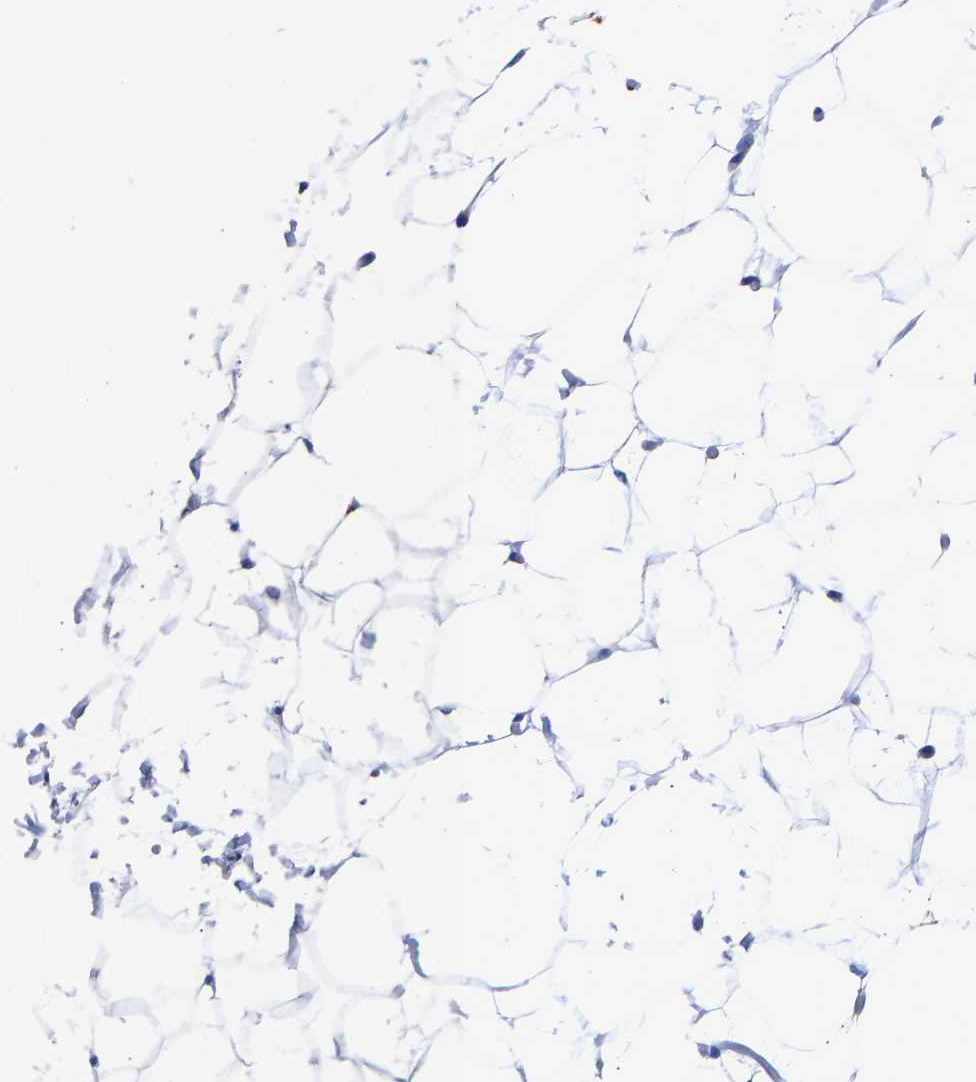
{"staining": {"intensity": "negative", "quantity": "none", "location": "none"}, "tissue": "adipose tissue", "cell_type": "Adipocytes", "image_type": "normal", "snomed": [{"axis": "morphology", "description": "Normal tissue, NOS"}, {"axis": "topography", "description": "Breast"}, {"axis": "topography", "description": "Soft tissue"}], "caption": "Protein analysis of unremarkable adipose tissue demonstrates no significant expression in adipocytes. Brightfield microscopy of immunohistochemistry stained with DAB (brown) and hematoxylin (blue), captured at high magnification.", "gene": "TMEM87A", "patient": {"sex": "female", "age": 75}}